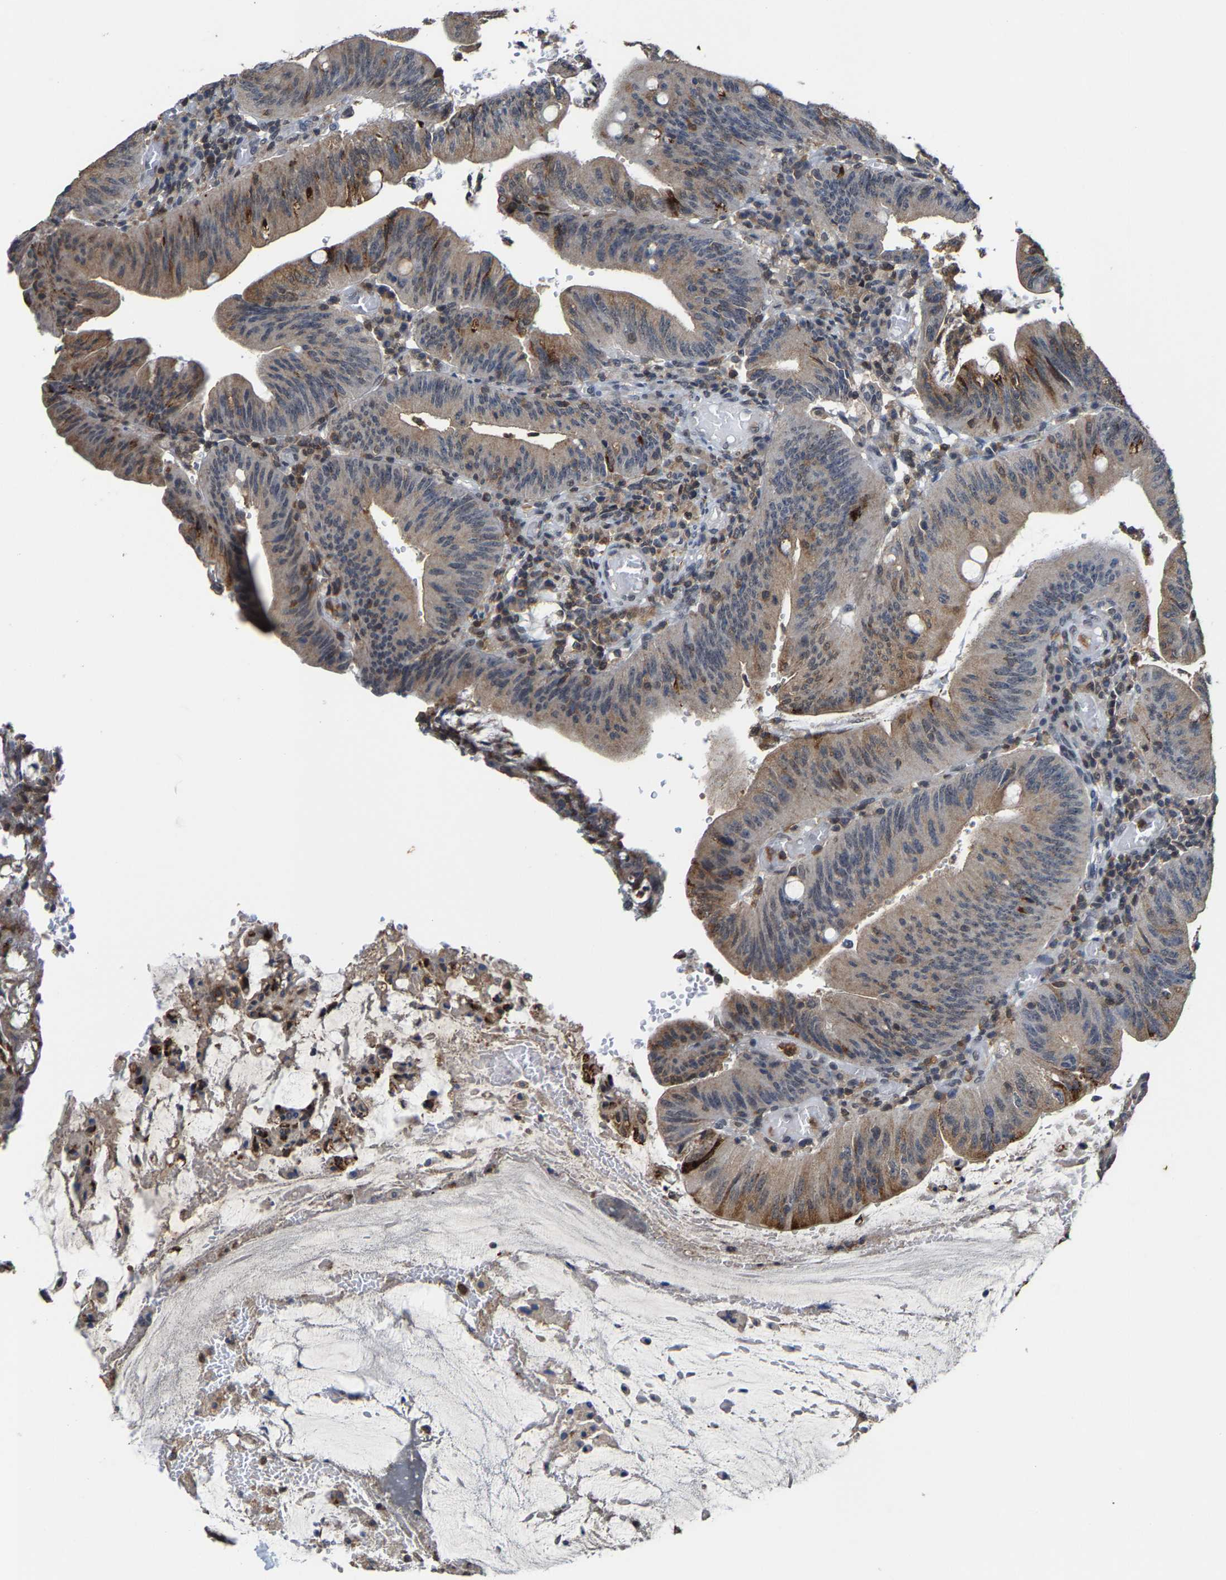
{"staining": {"intensity": "moderate", "quantity": "<25%", "location": "cytoplasmic/membranous"}, "tissue": "colorectal cancer", "cell_type": "Tumor cells", "image_type": "cancer", "snomed": [{"axis": "morphology", "description": "Normal tissue, NOS"}, {"axis": "morphology", "description": "Adenocarcinoma, NOS"}, {"axis": "topography", "description": "Rectum"}], "caption": "Tumor cells reveal moderate cytoplasmic/membranous positivity in approximately <25% of cells in adenocarcinoma (colorectal).", "gene": "FGD3", "patient": {"sex": "female", "age": 66}}